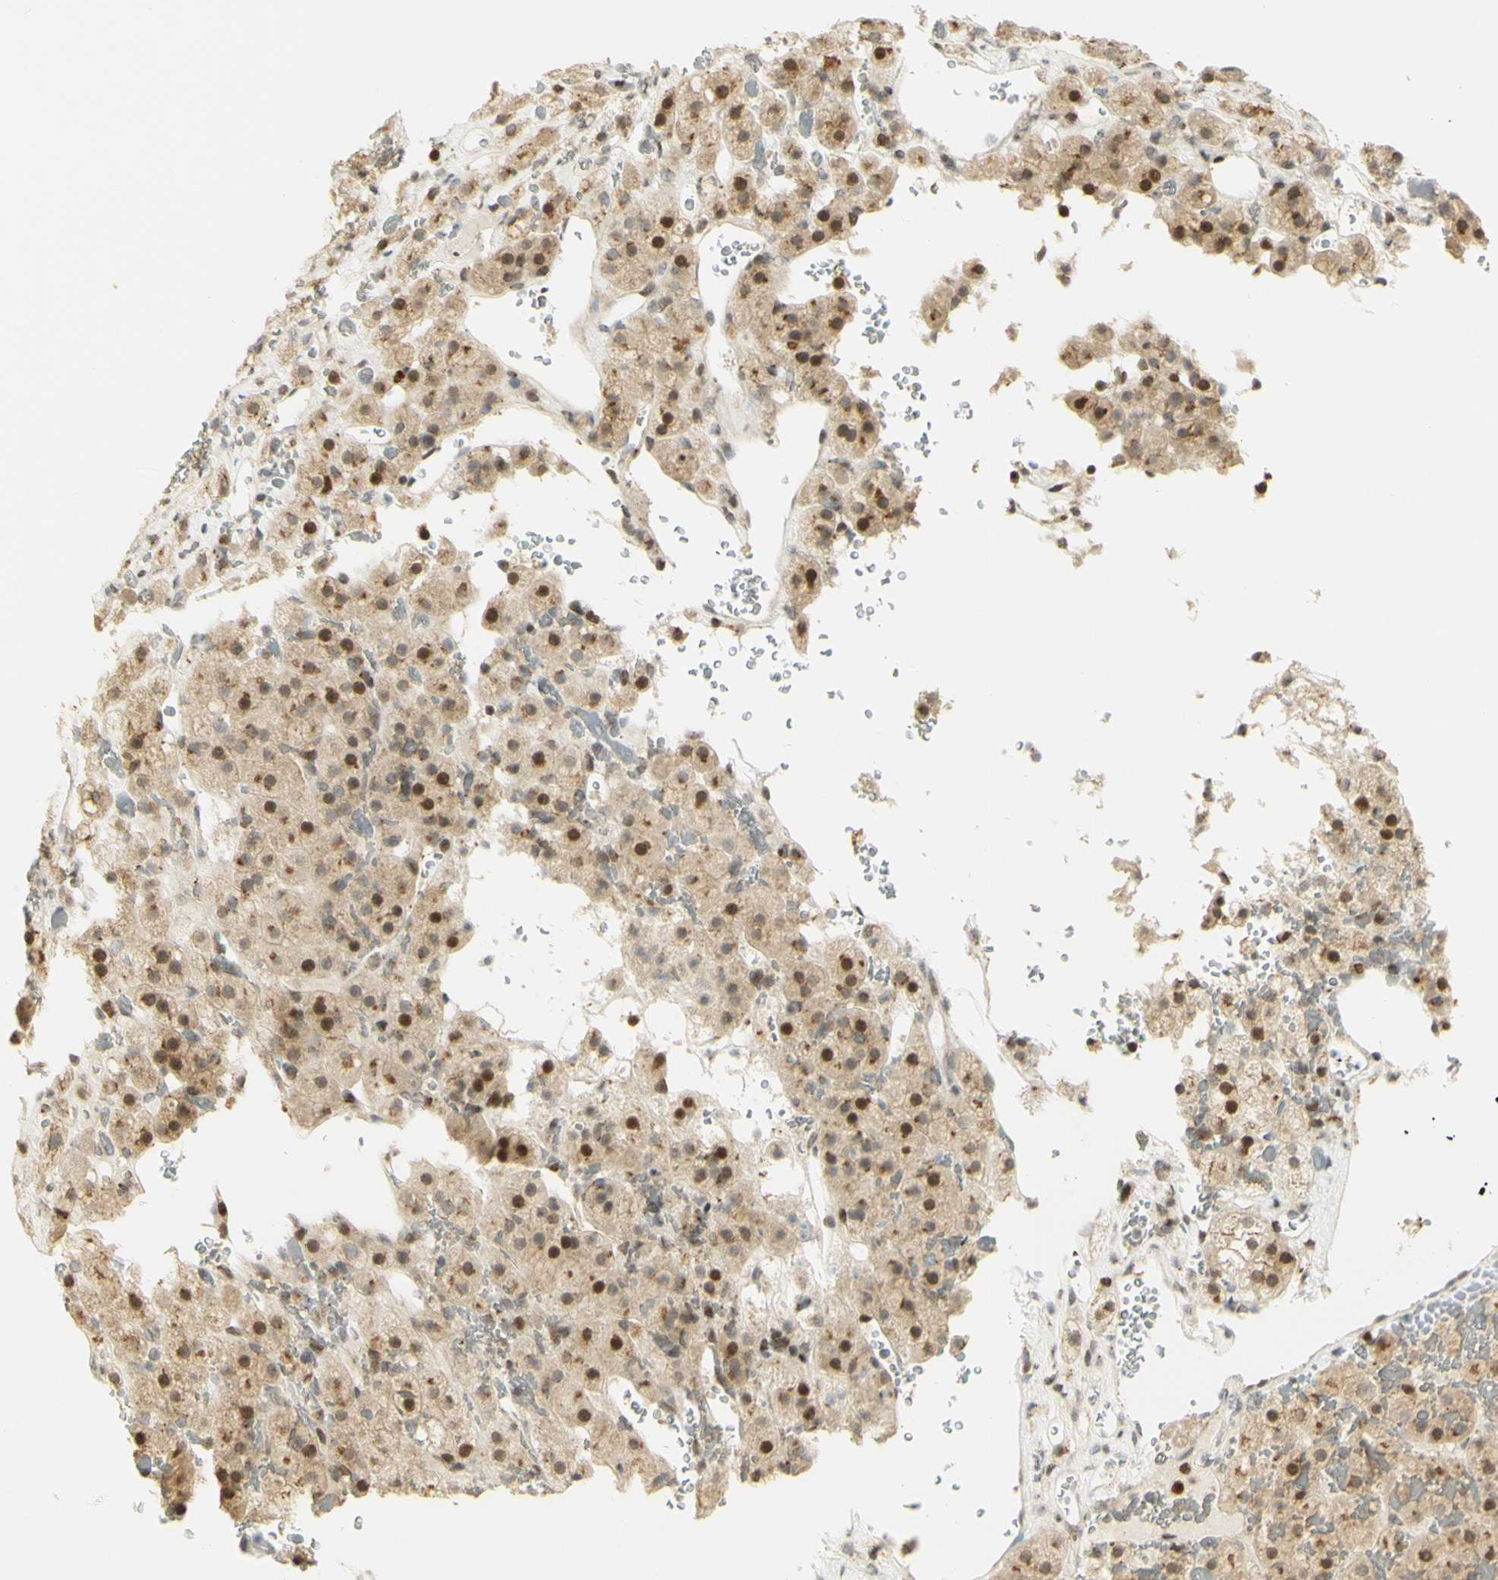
{"staining": {"intensity": "moderate", "quantity": ">75%", "location": "cytoplasmic/membranous,nuclear"}, "tissue": "adrenal gland", "cell_type": "Glandular cells", "image_type": "normal", "snomed": [{"axis": "morphology", "description": "Normal tissue, NOS"}, {"axis": "topography", "description": "Adrenal gland"}], "caption": "Glandular cells display medium levels of moderate cytoplasmic/membranous,nuclear expression in about >75% of cells in unremarkable human adrenal gland. The protein of interest is shown in brown color, while the nuclei are stained blue.", "gene": "KIF11", "patient": {"sex": "female", "age": 59}}